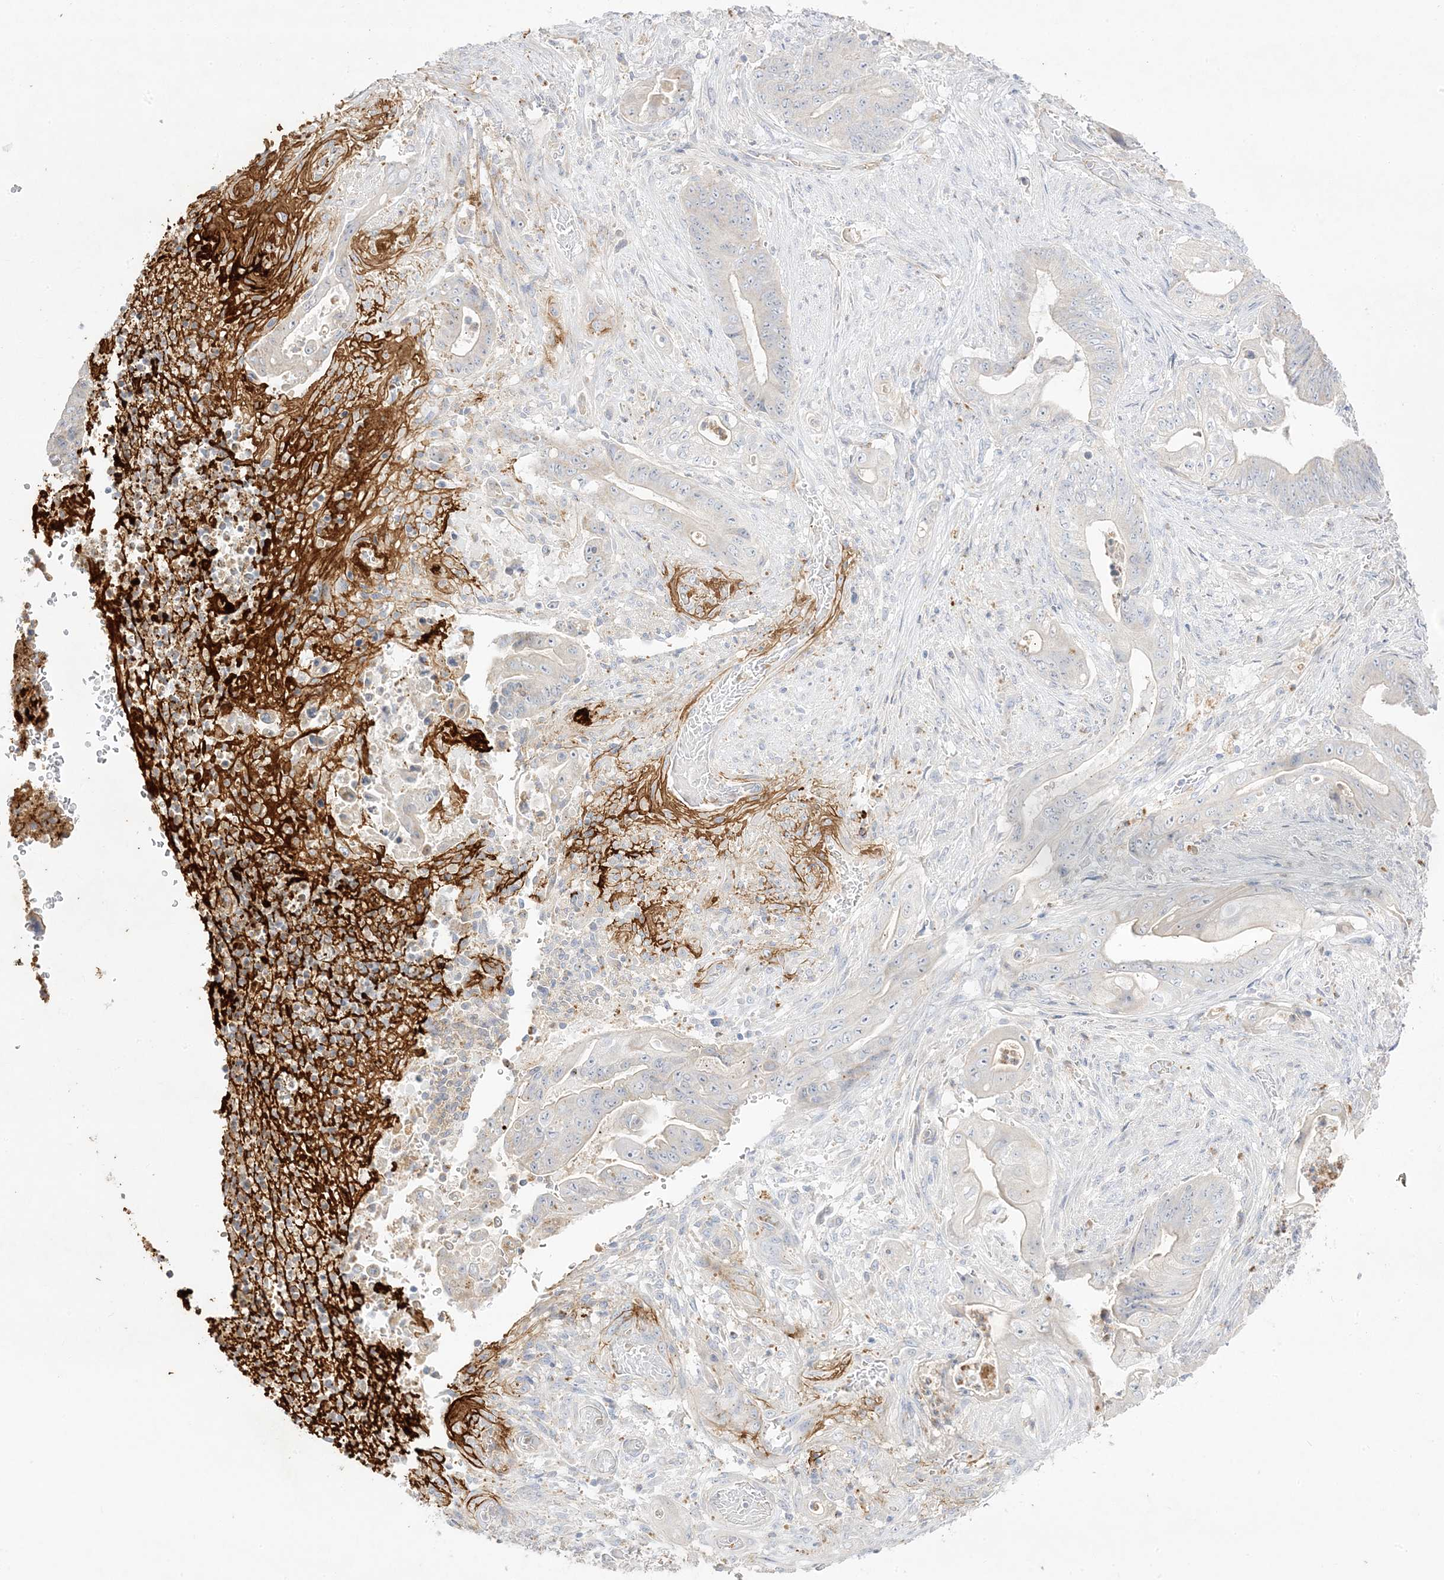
{"staining": {"intensity": "negative", "quantity": "none", "location": "none"}, "tissue": "stomach cancer", "cell_type": "Tumor cells", "image_type": "cancer", "snomed": [{"axis": "morphology", "description": "Adenocarcinoma, NOS"}, {"axis": "topography", "description": "Stomach"}], "caption": "High power microscopy photomicrograph of an immunohistochemistry (IHC) photomicrograph of stomach adenocarcinoma, revealing no significant expression in tumor cells.", "gene": "TRANK1", "patient": {"sex": "female", "age": 73}}